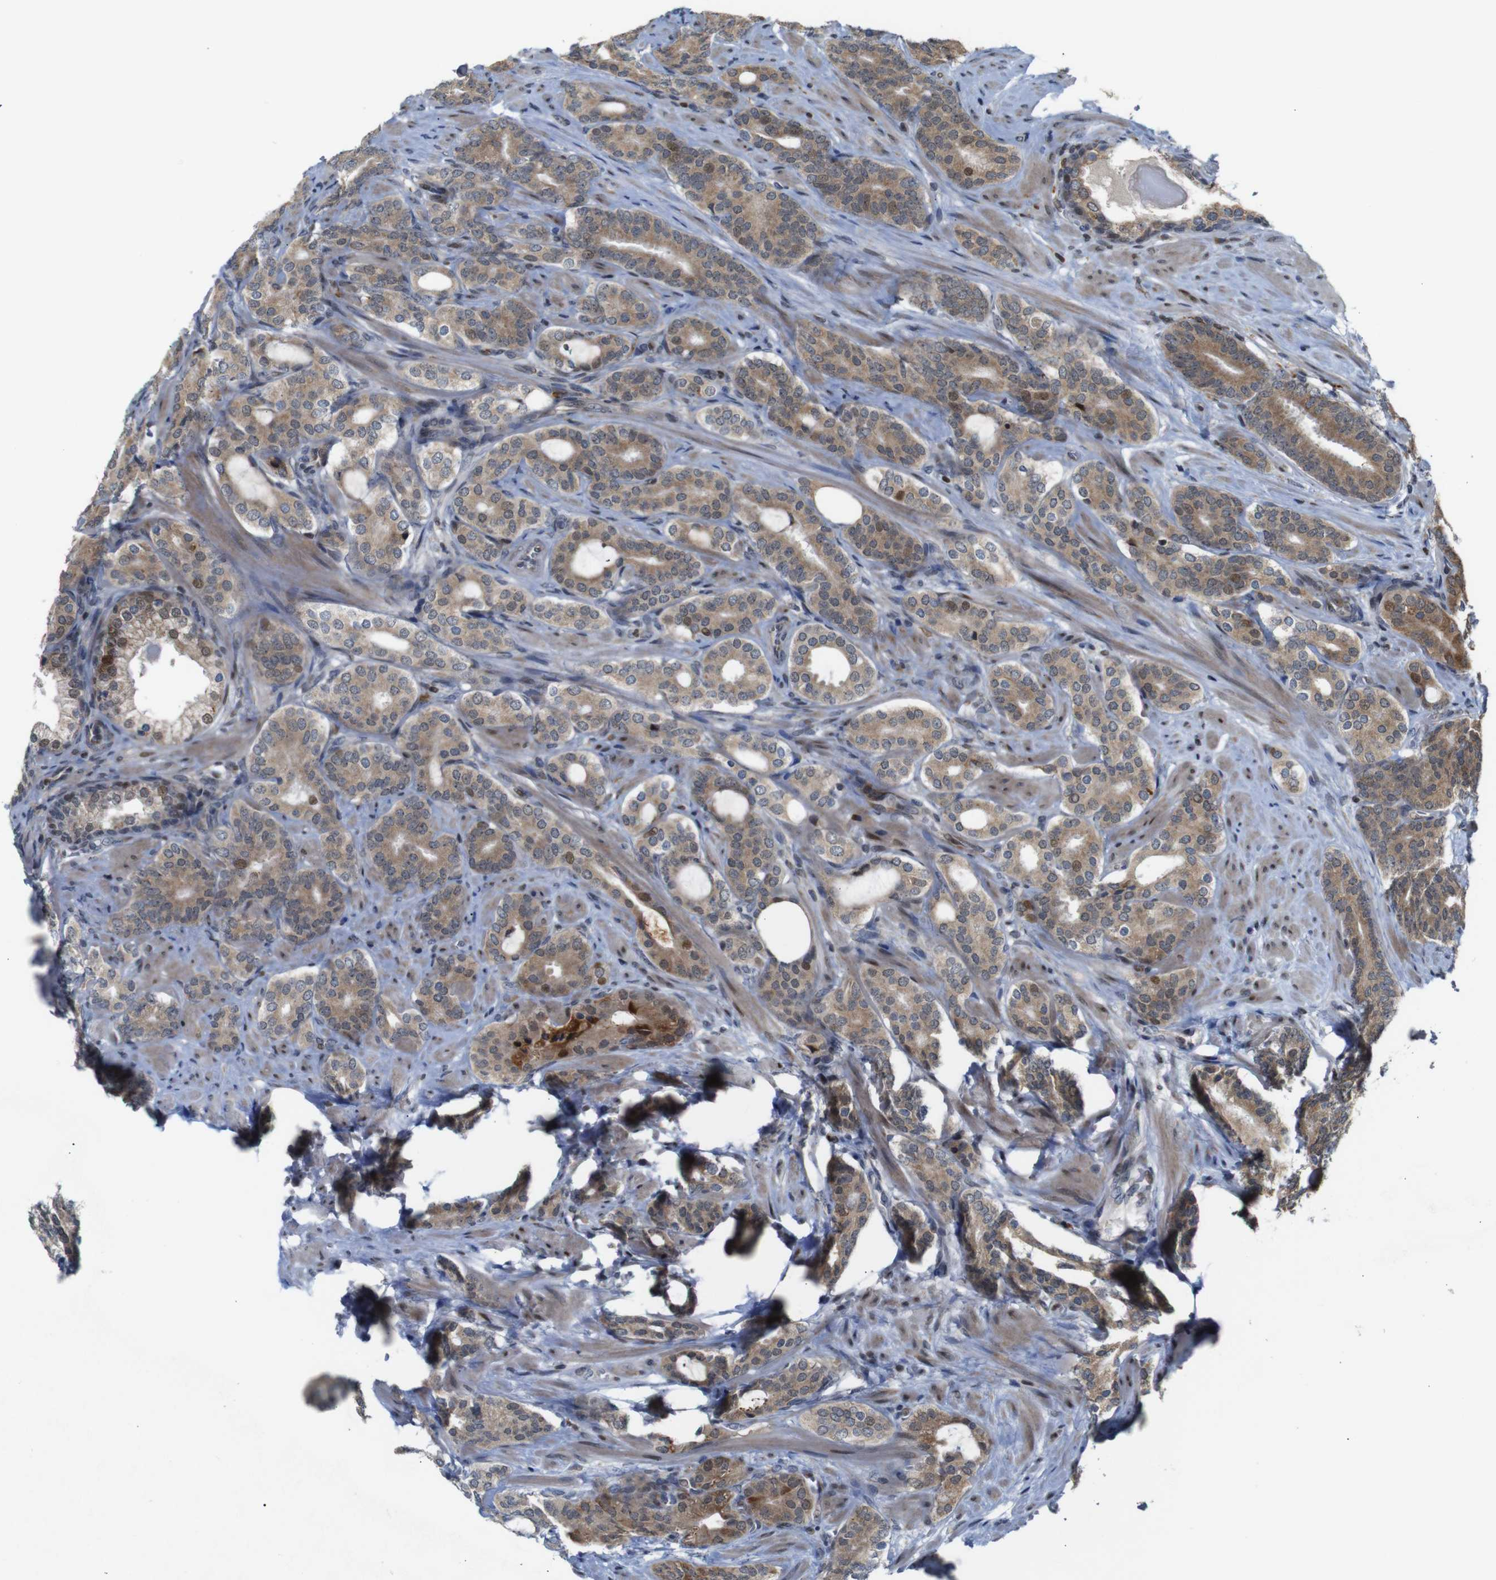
{"staining": {"intensity": "moderate", "quantity": ">75%", "location": "cytoplasmic/membranous"}, "tissue": "prostate cancer", "cell_type": "Tumor cells", "image_type": "cancer", "snomed": [{"axis": "morphology", "description": "Adenocarcinoma, Low grade"}, {"axis": "topography", "description": "Prostate"}], "caption": "Immunohistochemical staining of prostate cancer (adenocarcinoma (low-grade)) shows moderate cytoplasmic/membranous protein expression in approximately >75% of tumor cells.", "gene": "PTPN1", "patient": {"sex": "male", "age": 63}}